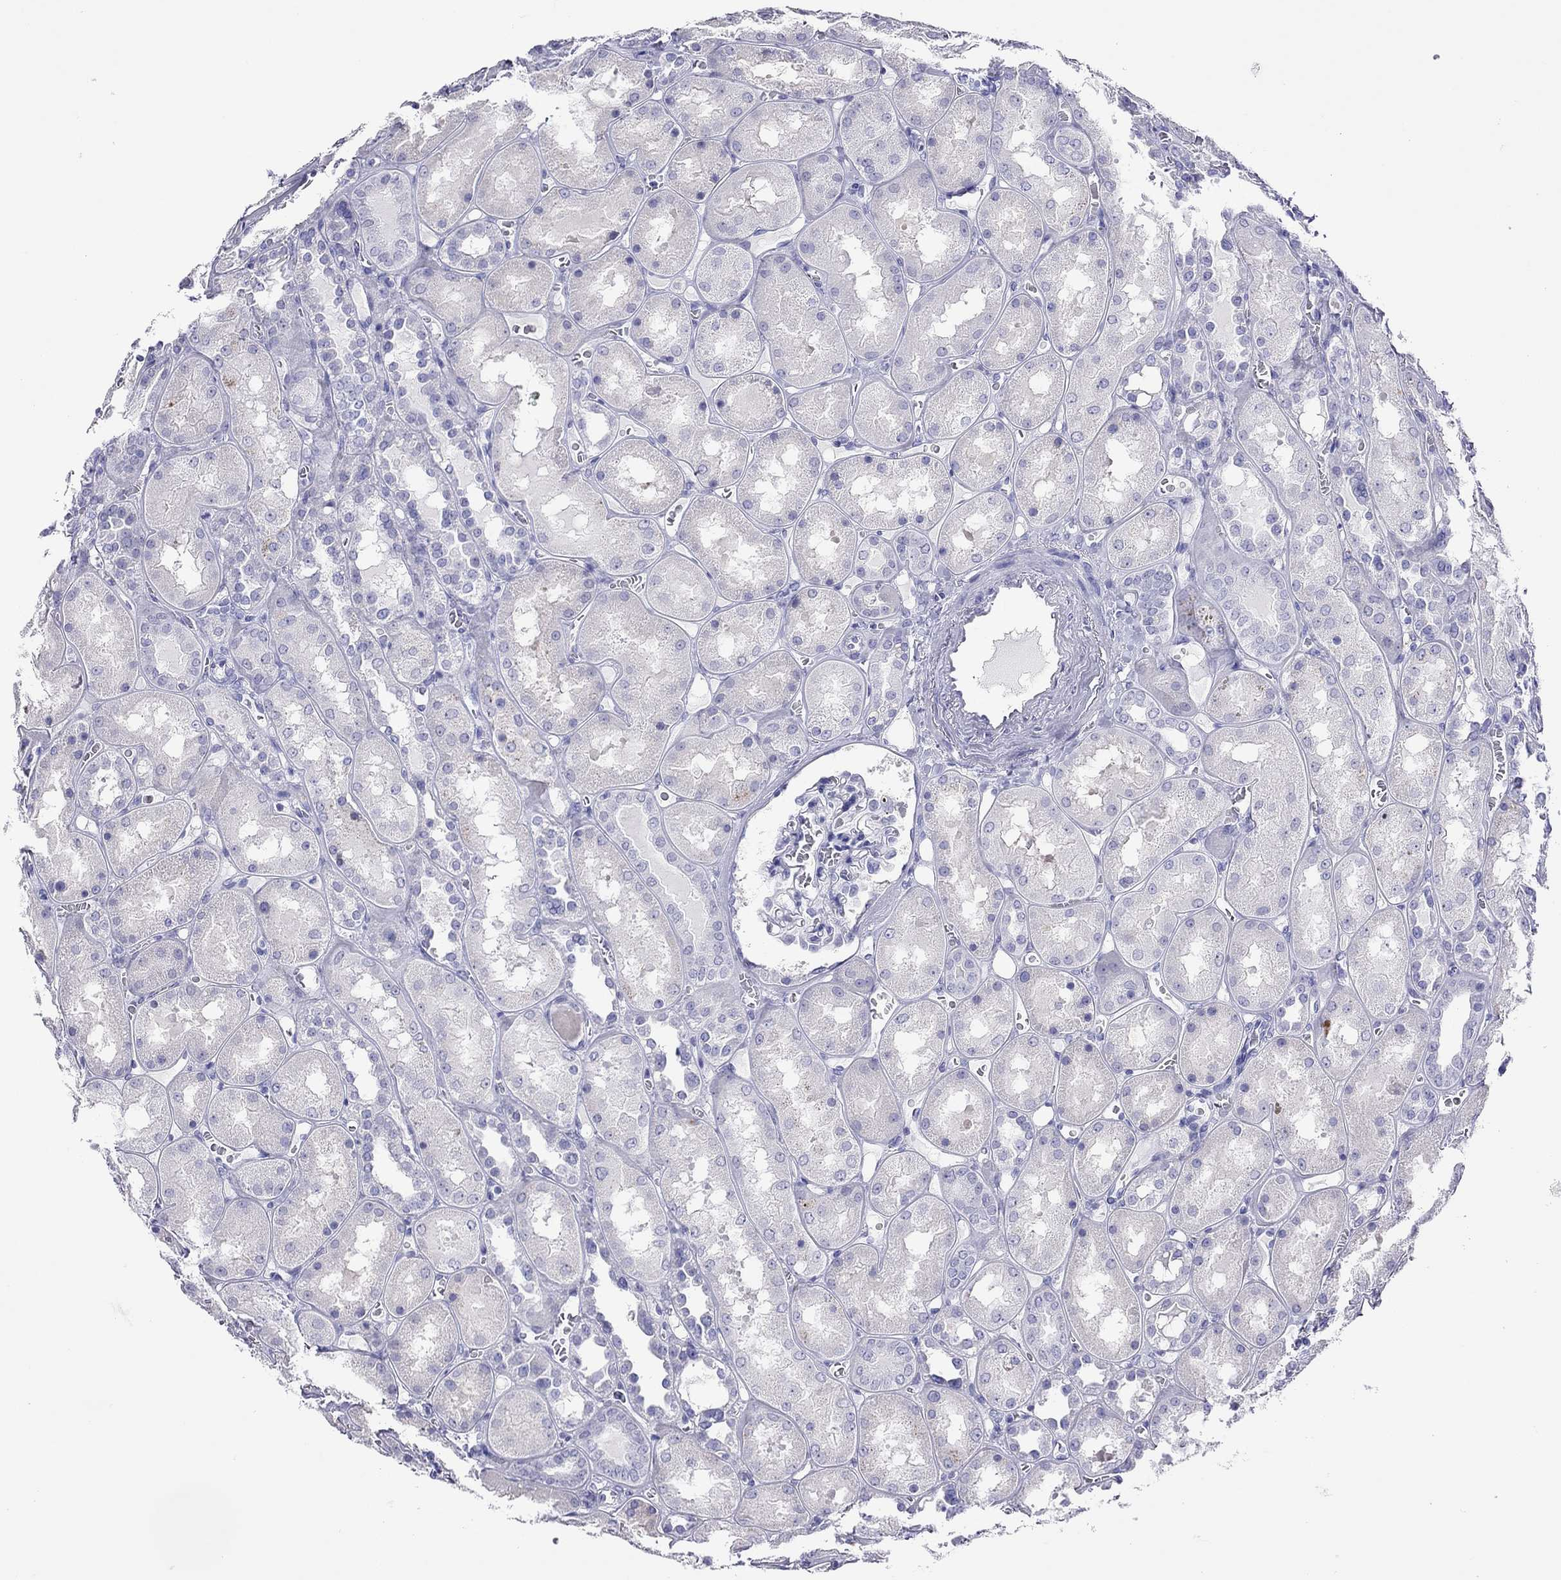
{"staining": {"intensity": "negative", "quantity": "none", "location": "none"}, "tissue": "kidney", "cell_type": "Cells in glomeruli", "image_type": "normal", "snomed": [{"axis": "morphology", "description": "Normal tissue, NOS"}, {"axis": "topography", "description": "Kidney"}], "caption": "Immunohistochemical staining of normal kidney shows no significant positivity in cells in glomeruli. The staining is performed using DAB brown chromogen with nuclei counter-stained in using hematoxylin.", "gene": "SLC30A8", "patient": {"sex": "male", "age": 73}}